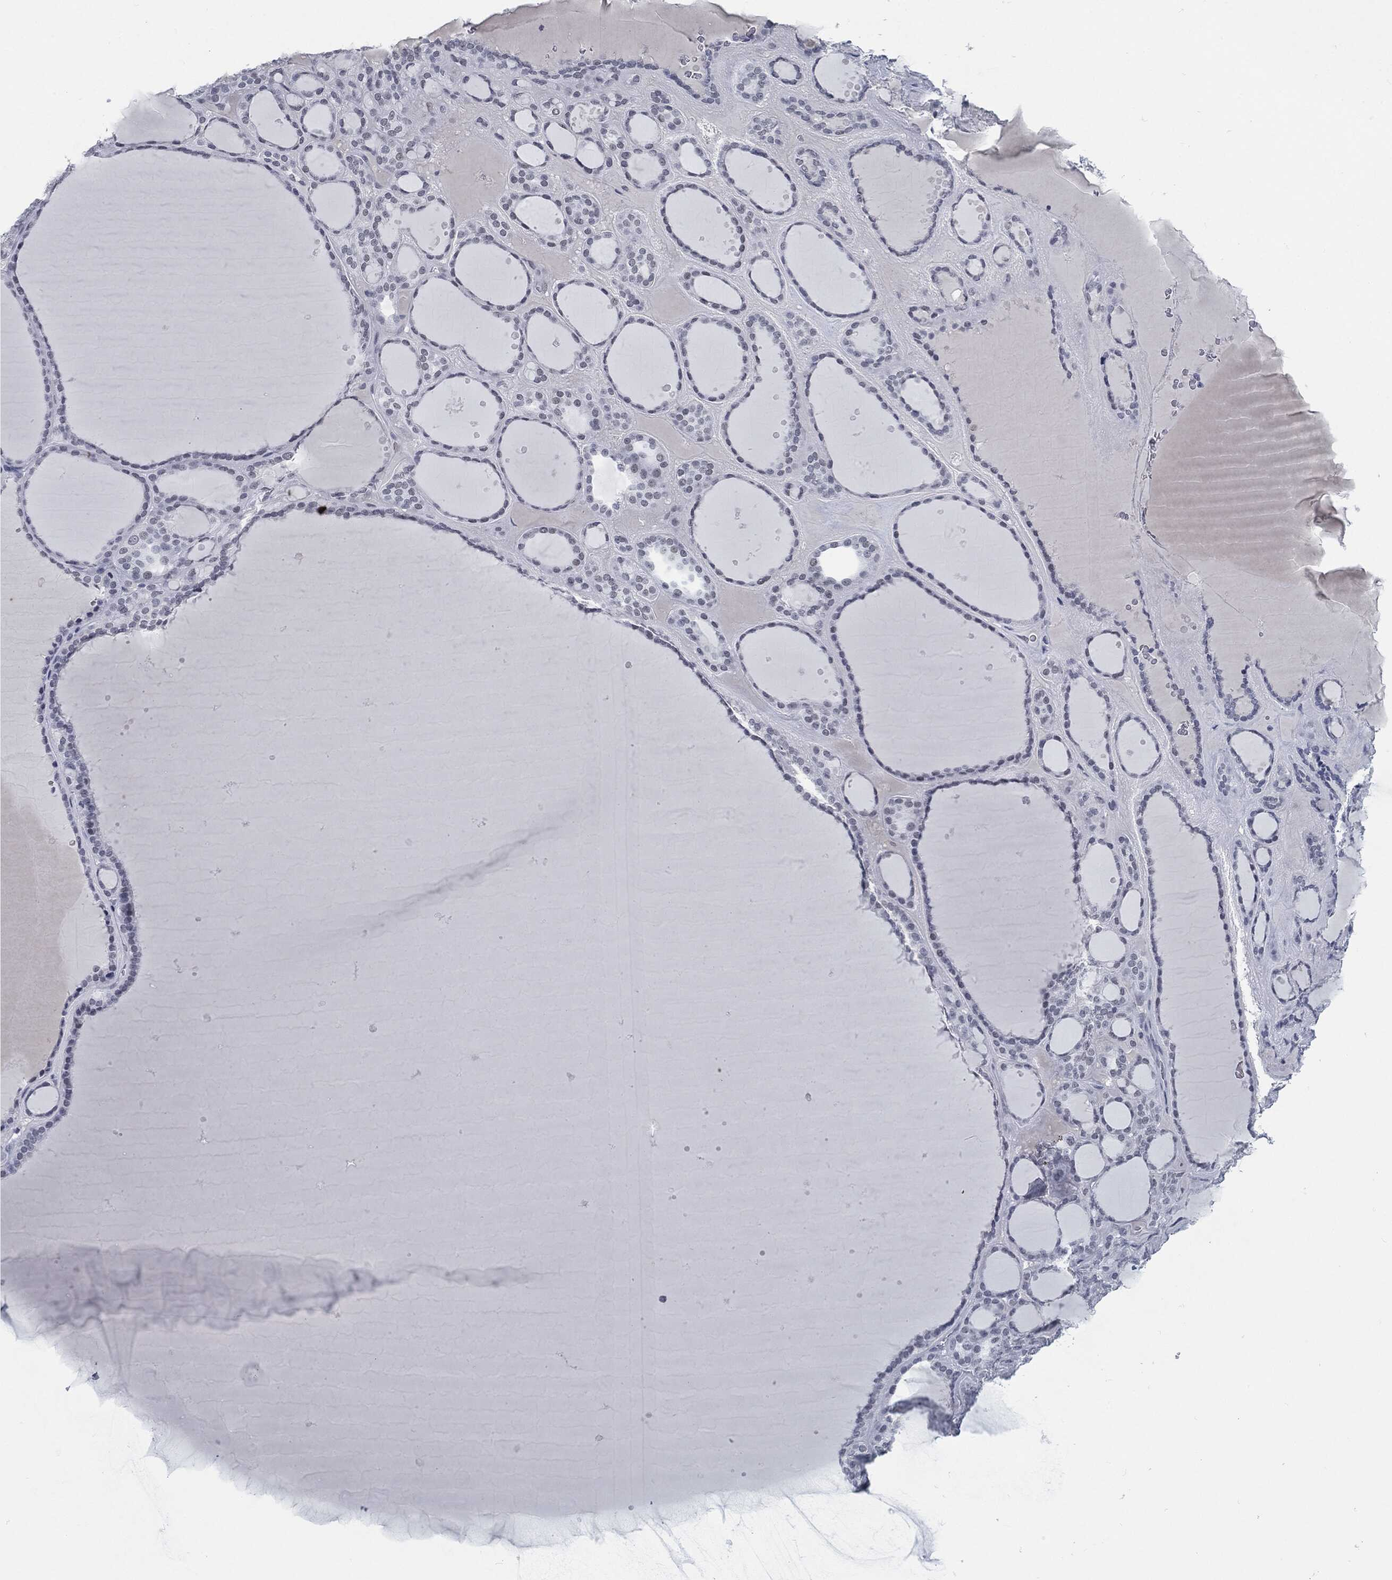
{"staining": {"intensity": "negative", "quantity": "none", "location": "none"}, "tissue": "thyroid gland", "cell_type": "Glandular cells", "image_type": "normal", "snomed": [{"axis": "morphology", "description": "Normal tissue, NOS"}, {"axis": "topography", "description": "Thyroid gland"}], "caption": "DAB (3,3'-diaminobenzidine) immunohistochemical staining of benign thyroid gland demonstrates no significant staining in glandular cells.", "gene": "PROM1", "patient": {"sex": "male", "age": 63}}